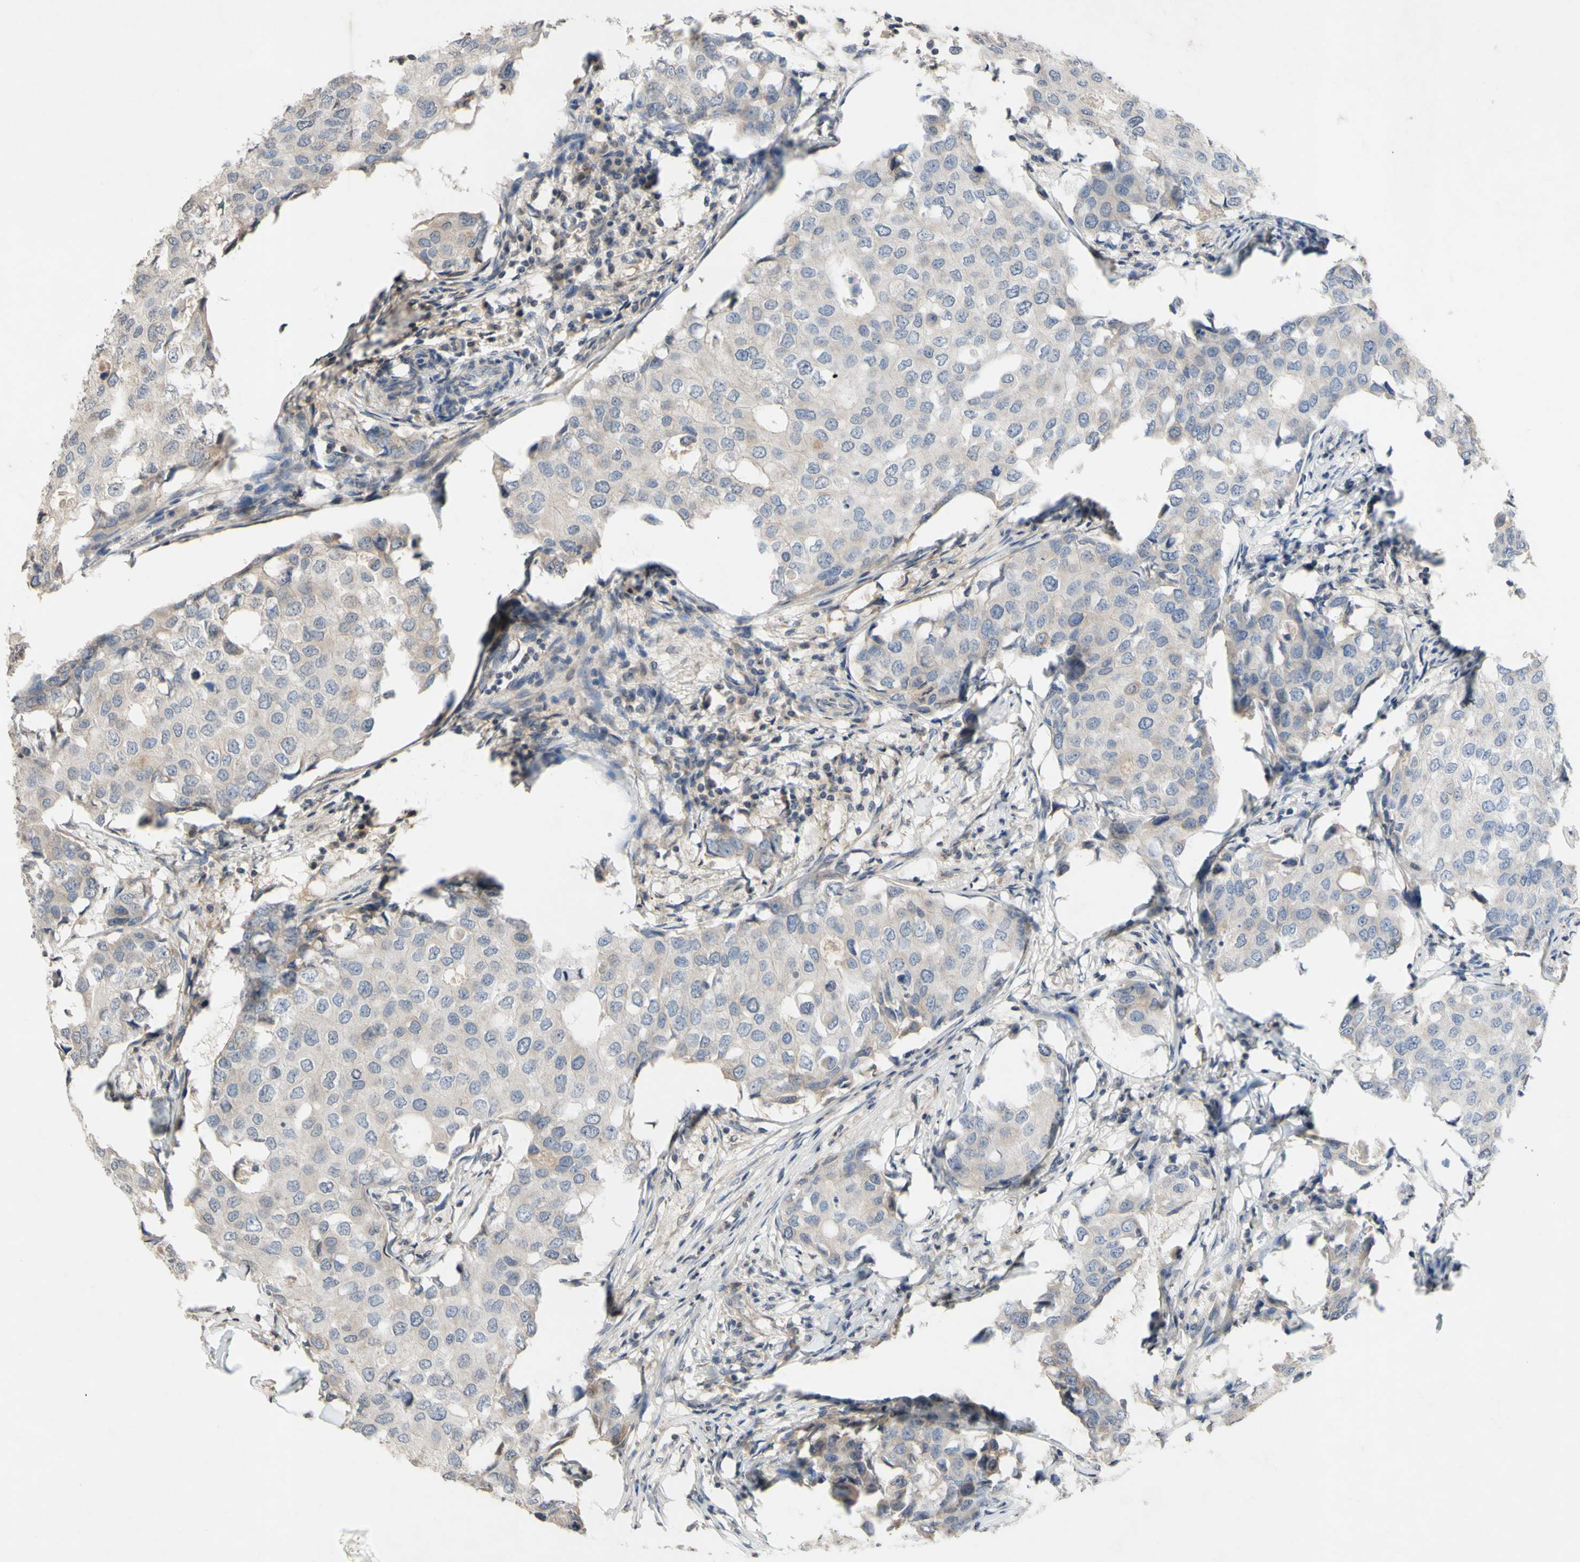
{"staining": {"intensity": "weak", "quantity": "<25%", "location": "cytoplasmic/membranous"}, "tissue": "breast cancer", "cell_type": "Tumor cells", "image_type": "cancer", "snomed": [{"axis": "morphology", "description": "Duct carcinoma"}, {"axis": "topography", "description": "Breast"}], "caption": "This is an immunohistochemistry histopathology image of breast intraductal carcinoma. There is no staining in tumor cells.", "gene": "NECTIN3", "patient": {"sex": "female", "age": 27}}